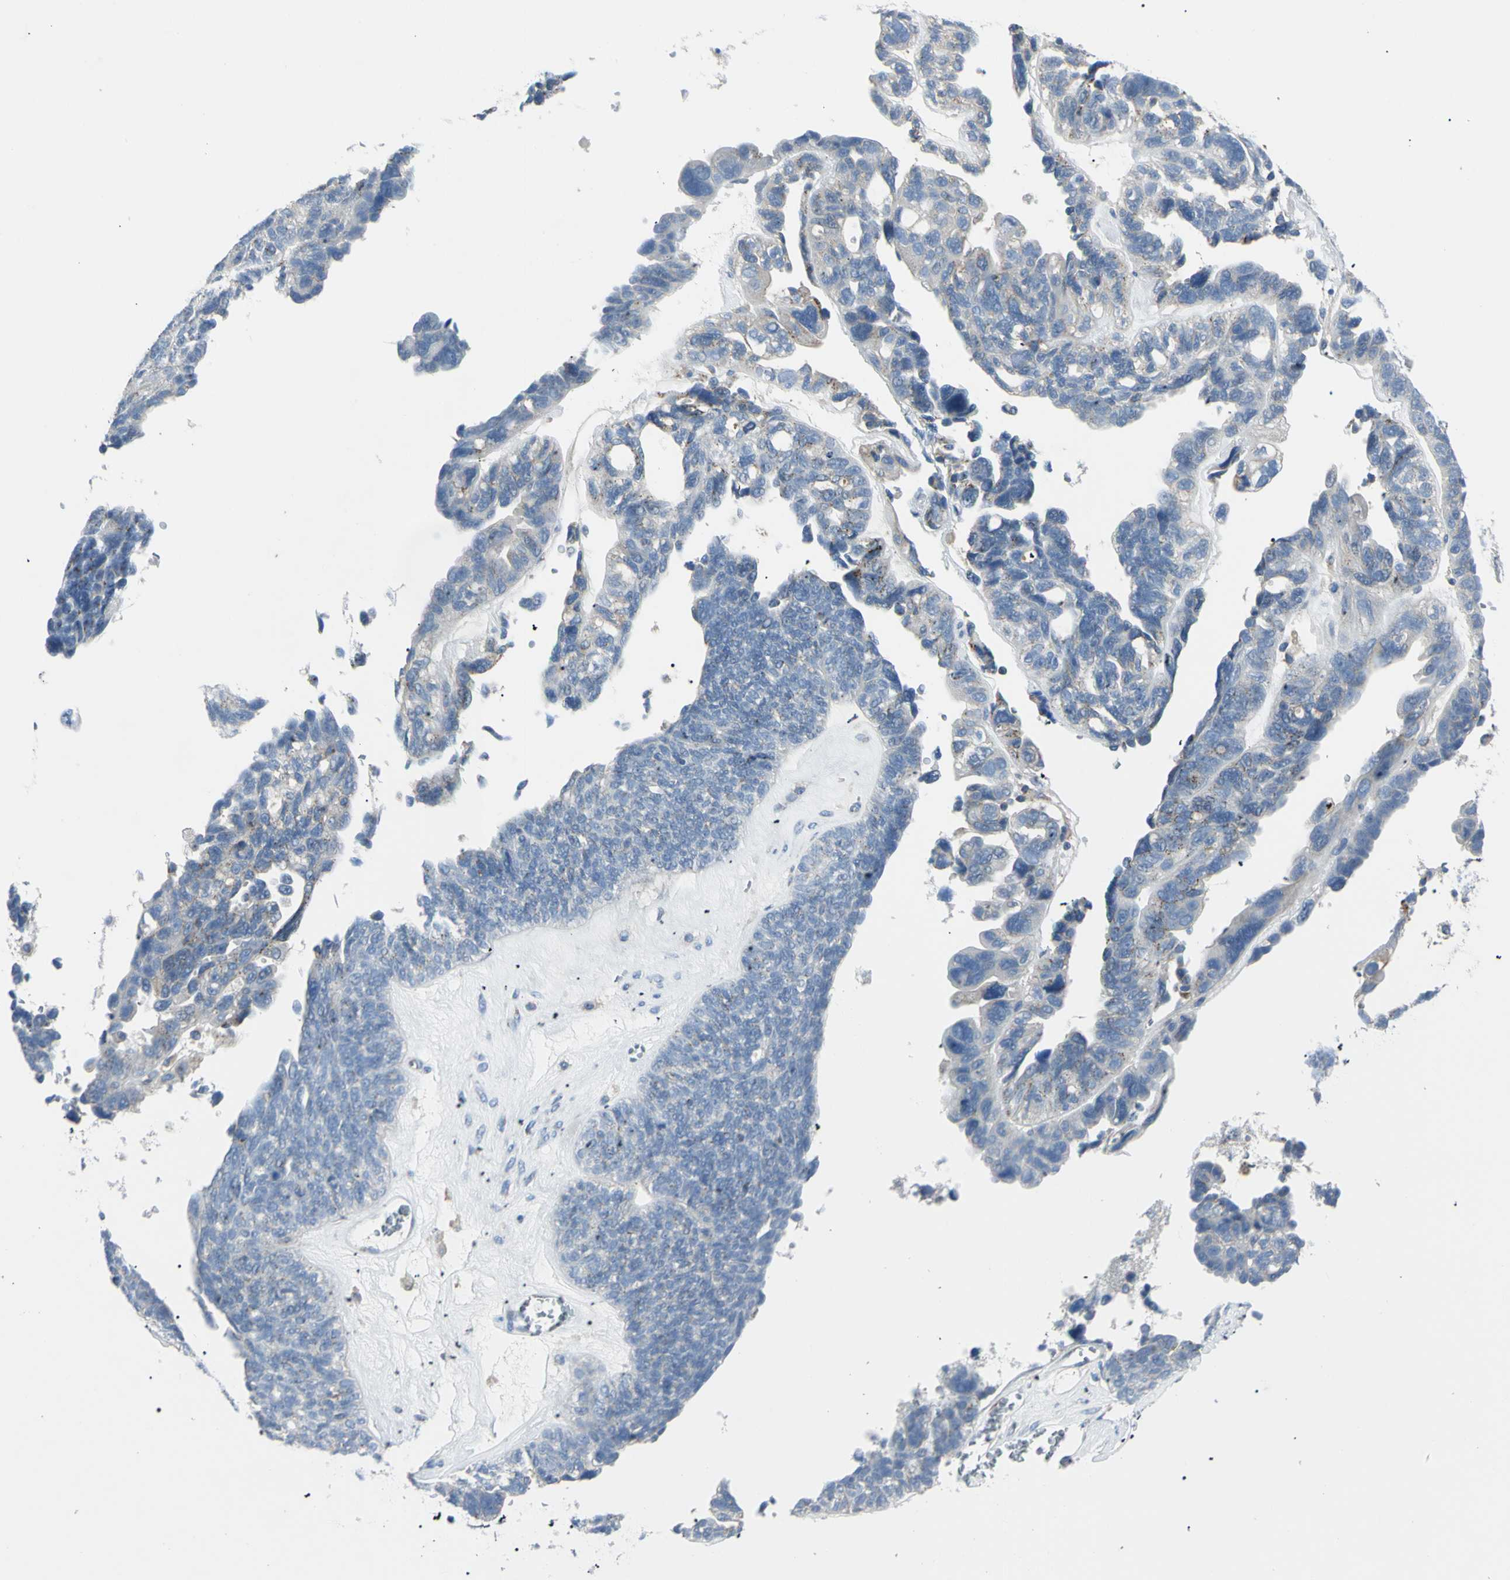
{"staining": {"intensity": "moderate", "quantity": "<25%", "location": "cytoplasmic/membranous"}, "tissue": "ovarian cancer", "cell_type": "Tumor cells", "image_type": "cancer", "snomed": [{"axis": "morphology", "description": "Cystadenocarcinoma, serous, NOS"}, {"axis": "topography", "description": "Ovary"}], "caption": "Ovarian cancer (serous cystadenocarcinoma) stained with a protein marker displays moderate staining in tumor cells.", "gene": "B4GALT3", "patient": {"sex": "female", "age": 79}}